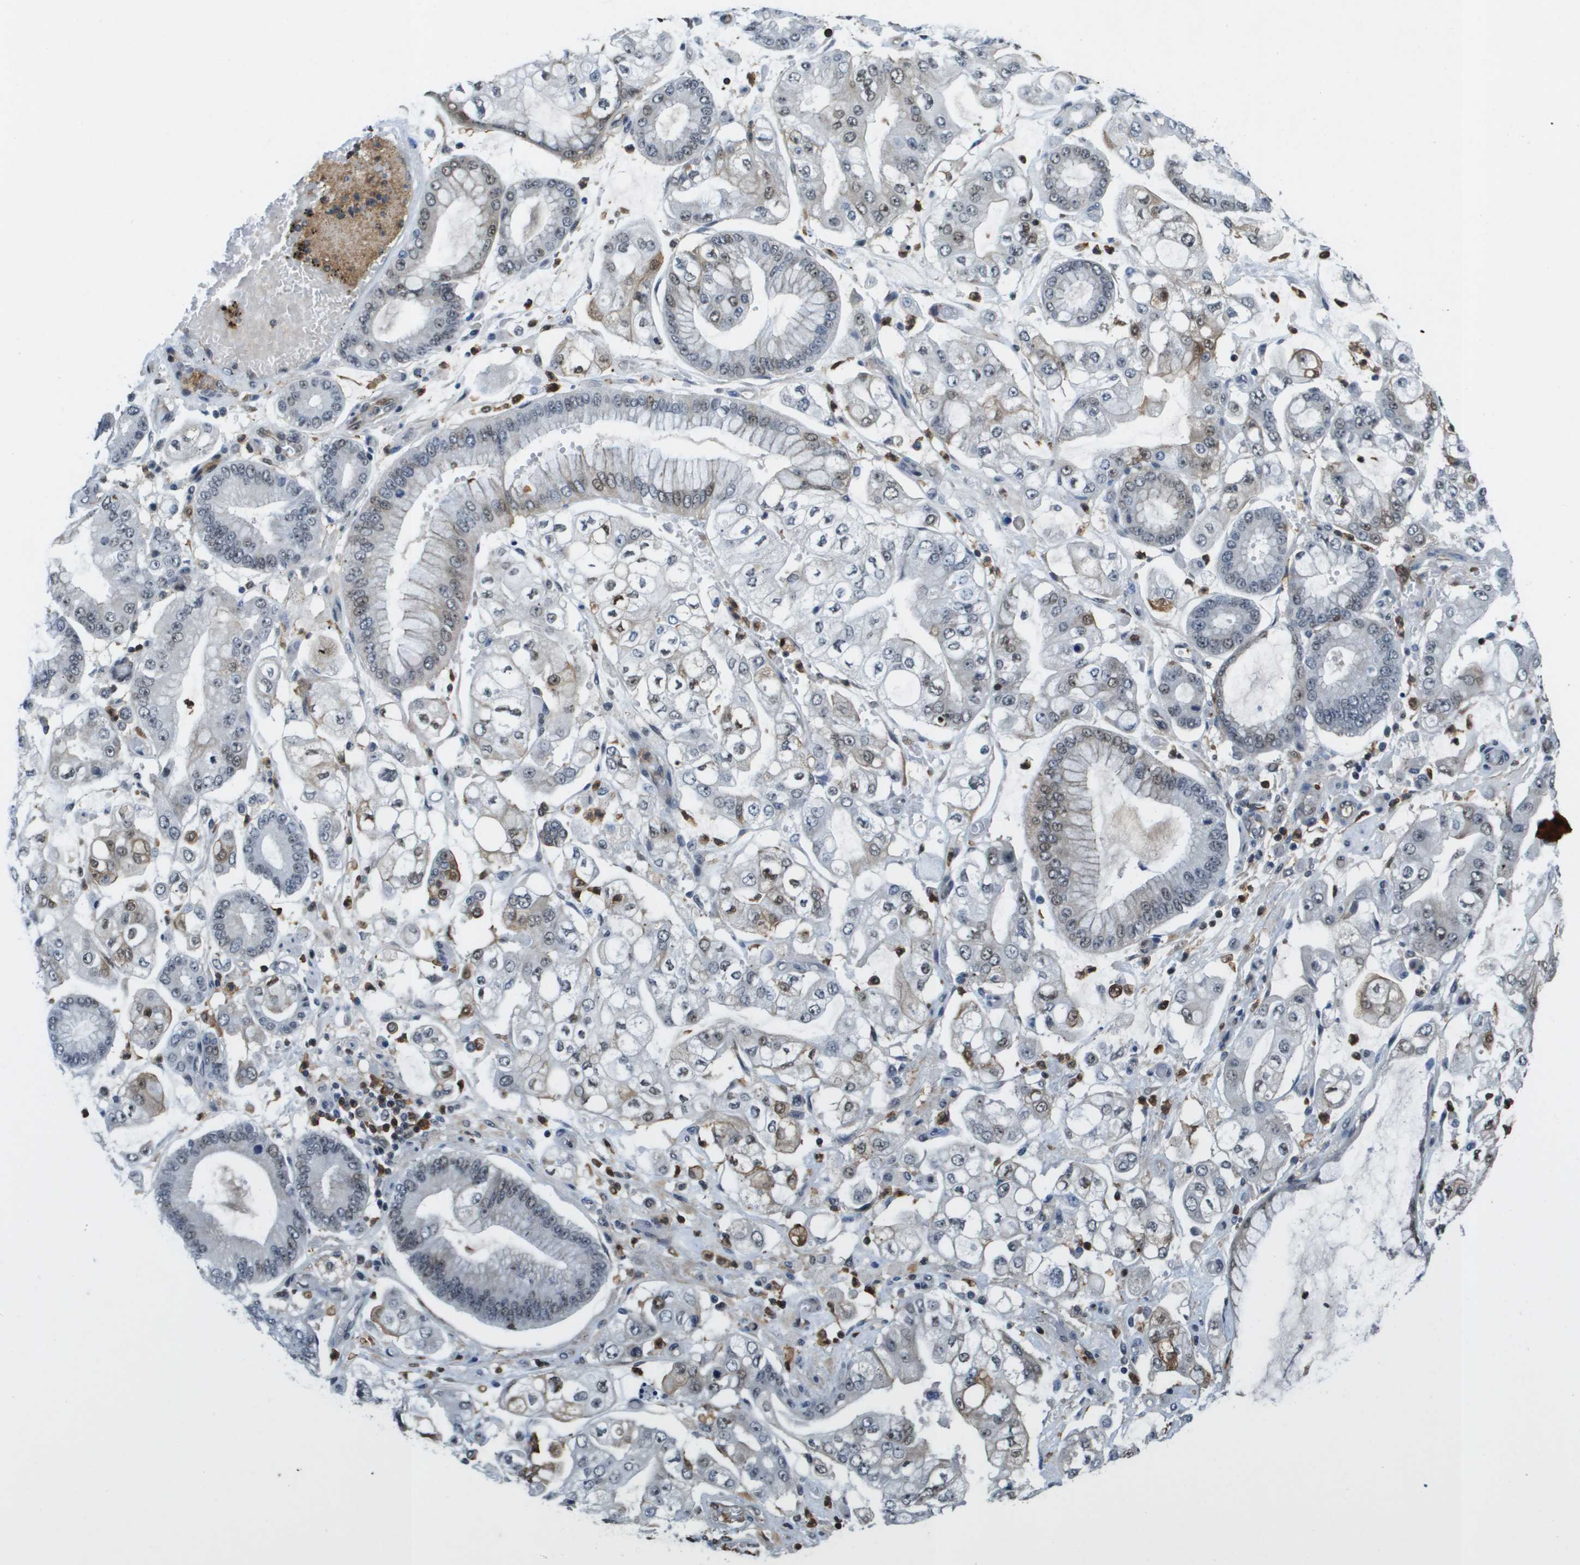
{"staining": {"intensity": "weak", "quantity": "<25%", "location": "nuclear"}, "tissue": "stomach cancer", "cell_type": "Tumor cells", "image_type": "cancer", "snomed": [{"axis": "morphology", "description": "Adenocarcinoma, NOS"}, {"axis": "topography", "description": "Stomach"}], "caption": "Immunohistochemical staining of human stomach cancer (adenocarcinoma) exhibits no significant expression in tumor cells. Brightfield microscopy of immunohistochemistry (IHC) stained with DAB (brown) and hematoxylin (blue), captured at high magnification.", "gene": "EP400", "patient": {"sex": "male", "age": 76}}